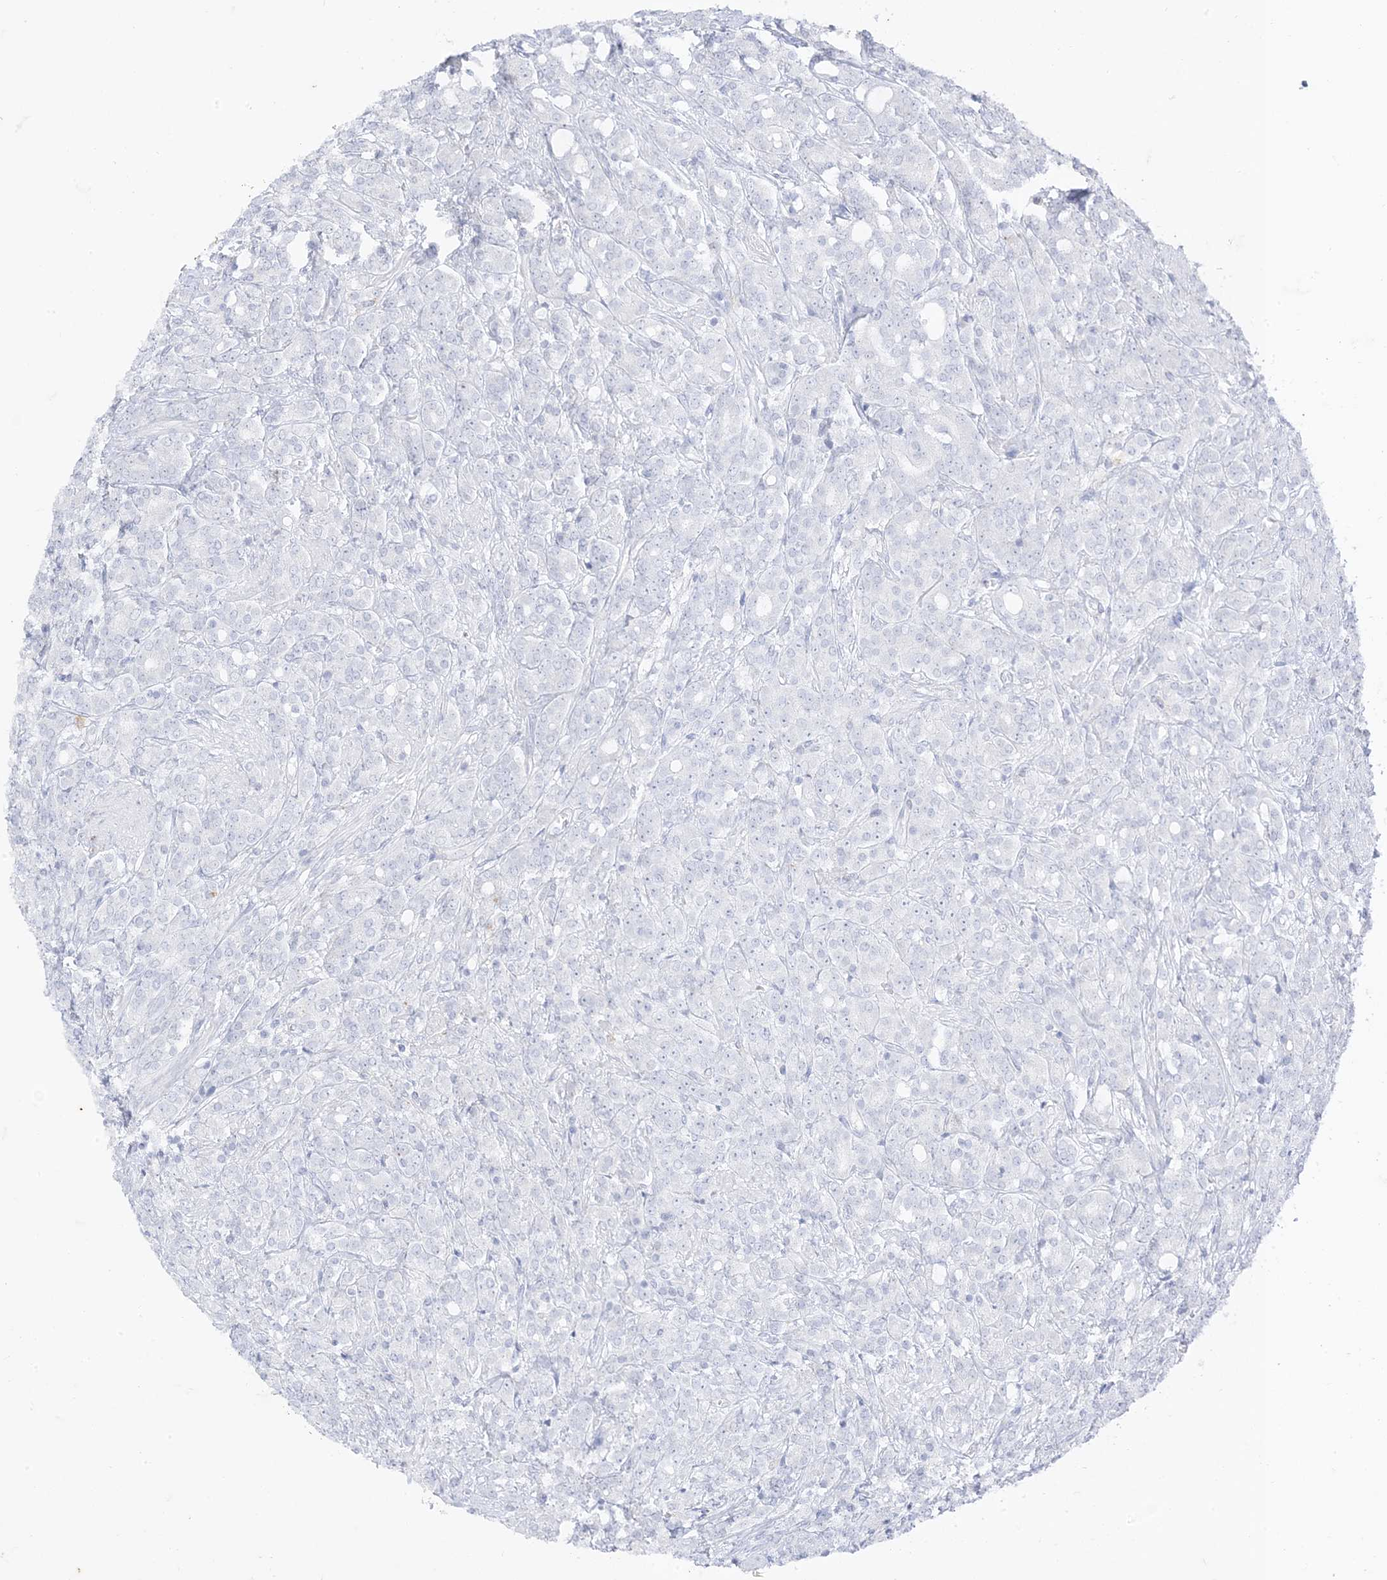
{"staining": {"intensity": "negative", "quantity": "none", "location": "none"}, "tissue": "prostate cancer", "cell_type": "Tumor cells", "image_type": "cancer", "snomed": [{"axis": "morphology", "description": "Adenocarcinoma, High grade"}, {"axis": "topography", "description": "Prostate"}], "caption": "Histopathology image shows no protein expression in tumor cells of prostate adenocarcinoma (high-grade) tissue.", "gene": "RAC1", "patient": {"sex": "male", "age": 62}}